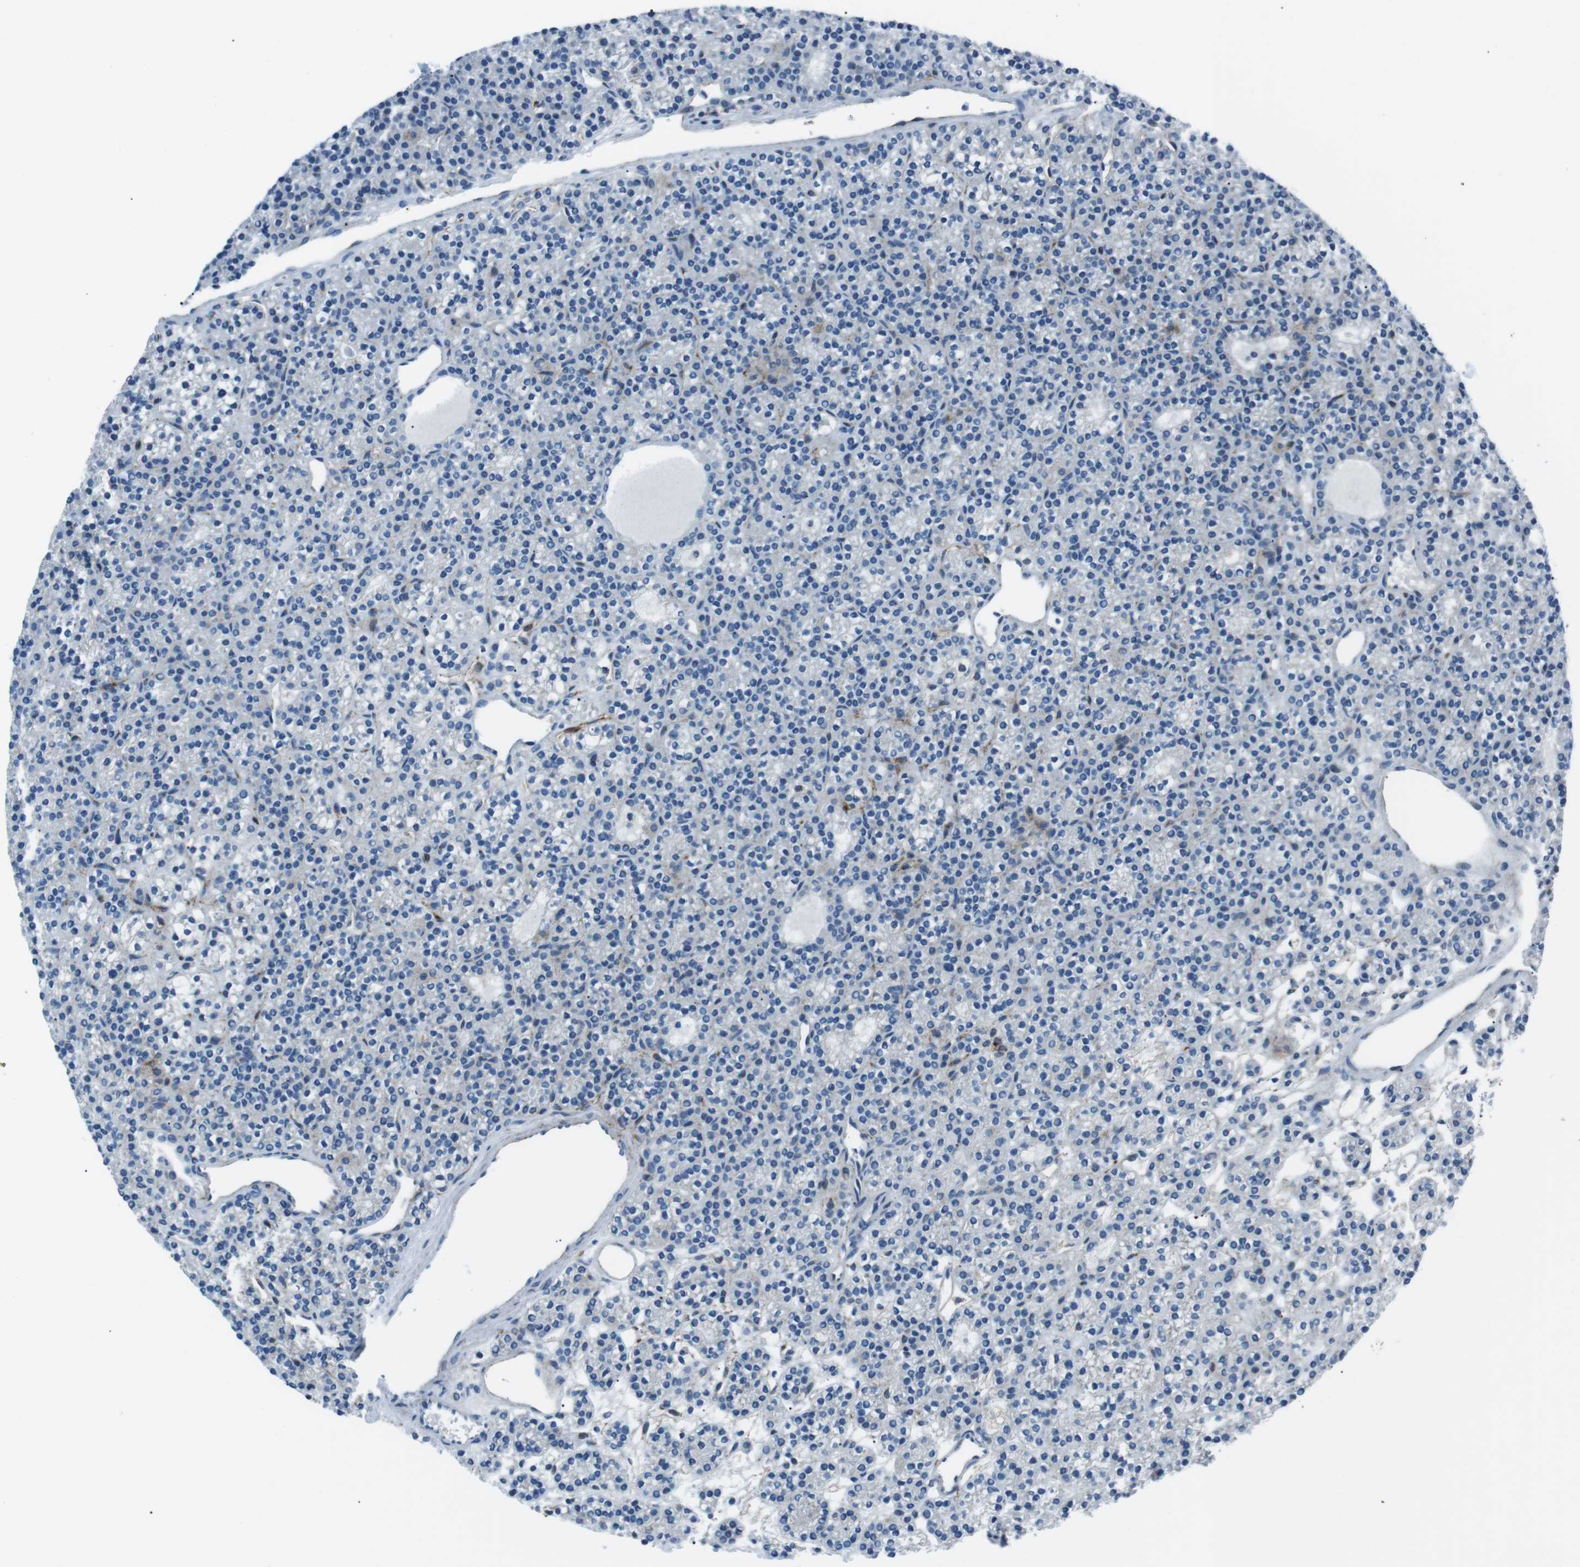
{"staining": {"intensity": "negative", "quantity": "none", "location": "none"}, "tissue": "parathyroid gland", "cell_type": "Glandular cells", "image_type": "normal", "snomed": [{"axis": "morphology", "description": "Normal tissue, NOS"}, {"axis": "morphology", "description": "Adenoma, NOS"}, {"axis": "topography", "description": "Parathyroid gland"}], "caption": "Glandular cells show no significant protein staining in unremarkable parathyroid gland. (Stains: DAB (3,3'-diaminobenzidine) IHC with hematoxylin counter stain, Microscopy: brightfield microscopy at high magnification).", "gene": "CSF2RA", "patient": {"sex": "female", "age": 64}}